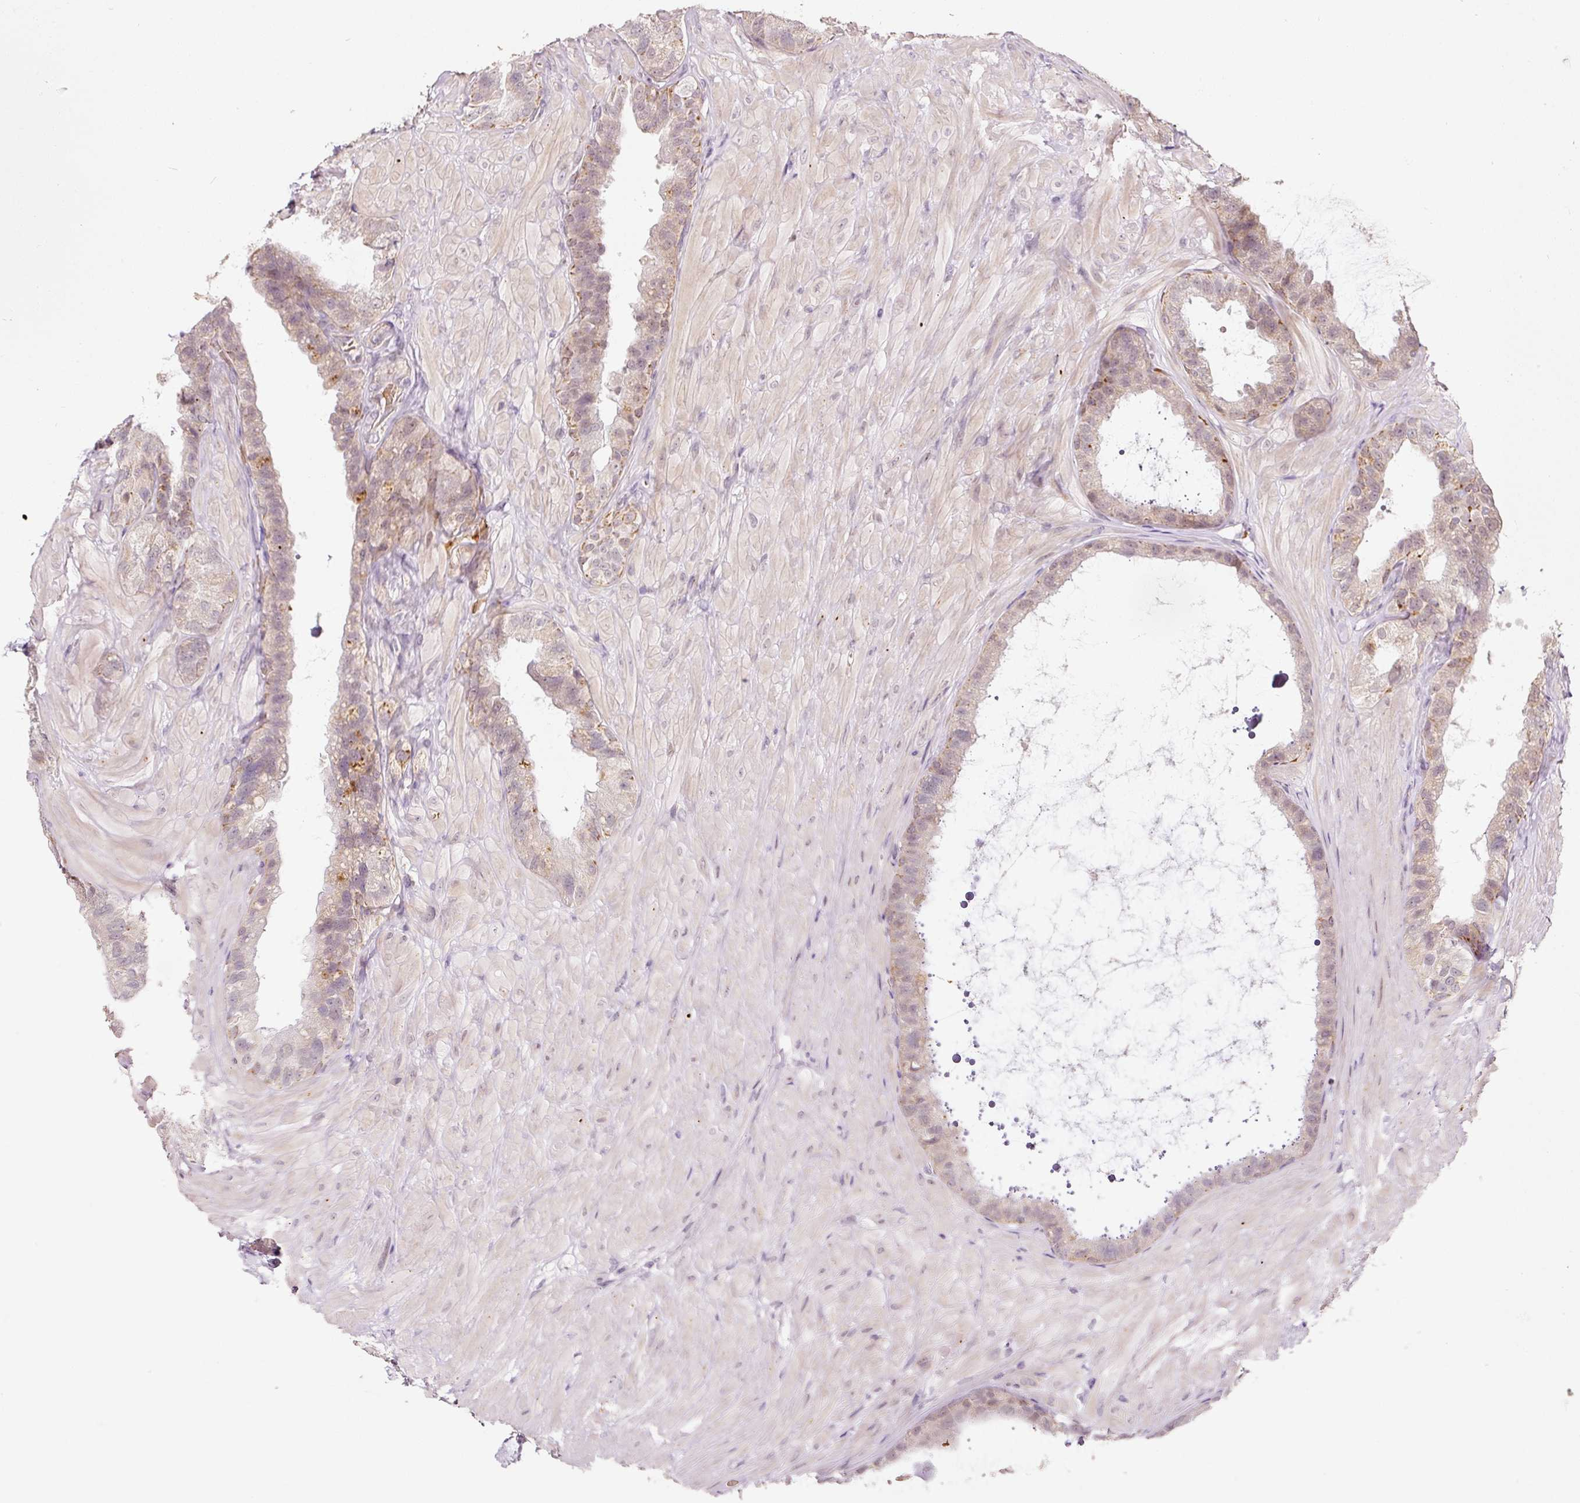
{"staining": {"intensity": "strong", "quantity": "<25%", "location": "cytoplasmic/membranous"}, "tissue": "seminal vesicle", "cell_type": "Glandular cells", "image_type": "normal", "snomed": [{"axis": "morphology", "description": "Normal tissue, NOS"}, {"axis": "topography", "description": "Seminal veicle"}, {"axis": "topography", "description": "Peripheral nerve tissue"}], "caption": "The micrograph reveals staining of benign seminal vesicle, revealing strong cytoplasmic/membranous protein staining (brown color) within glandular cells.", "gene": "ZNF460", "patient": {"sex": "male", "age": 76}}